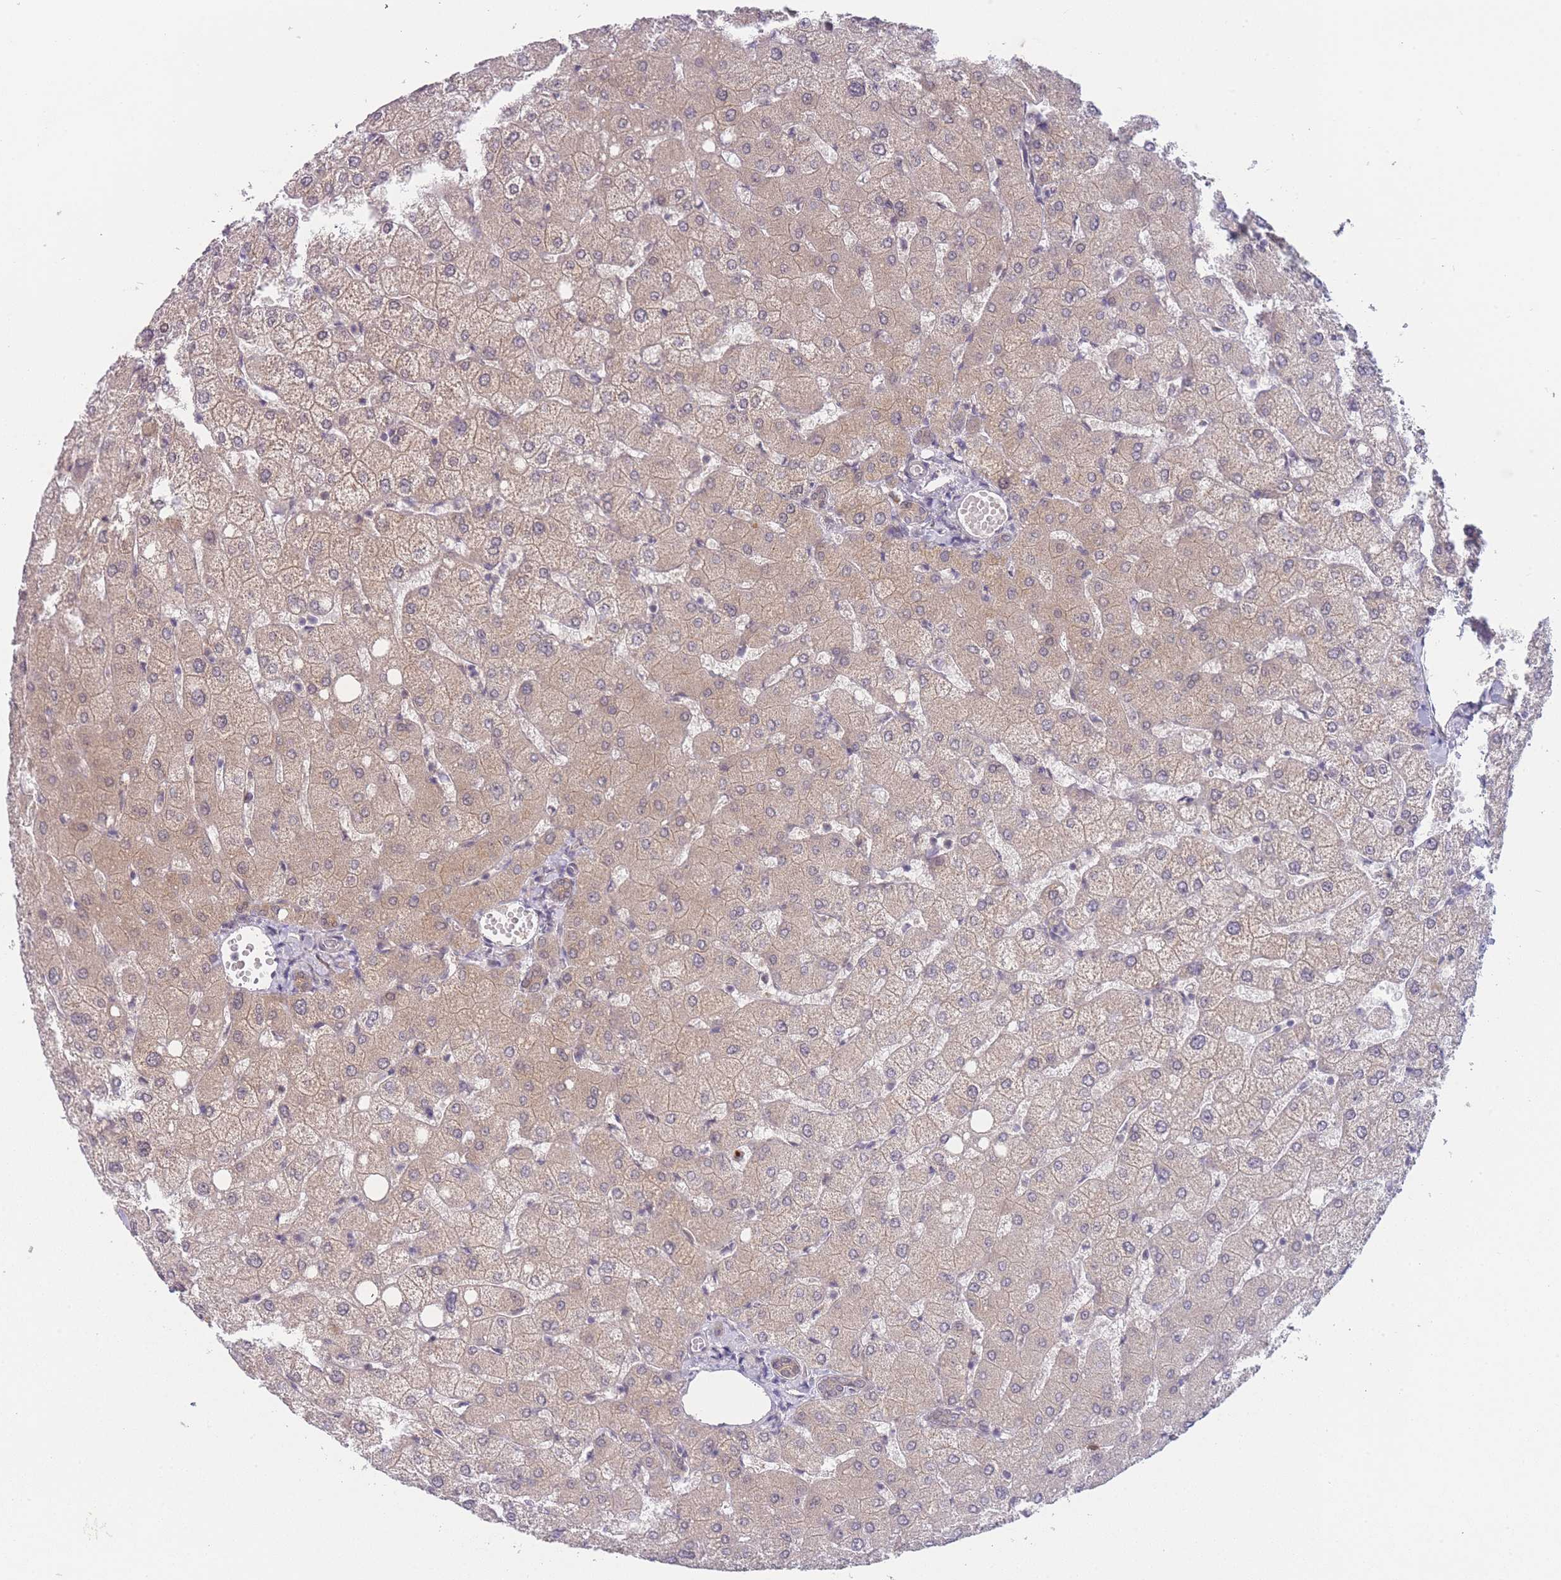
{"staining": {"intensity": "weak", "quantity": "25%-75%", "location": "cytoplasmic/membranous"}, "tissue": "liver", "cell_type": "Cholangiocytes", "image_type": "normal", "snomed": [{"axis": "morphology", "description": "Normal tissue, NOS"}, {"axis": "topography", "description": "Liver"}], "caption": "Weak cytoplasmic/membranous protein expression is appreciated in approximately 25%-75% of cholangiocytes in liver.", "gene": "MRI1", "patient": {"sex": "female", "age": 54}}